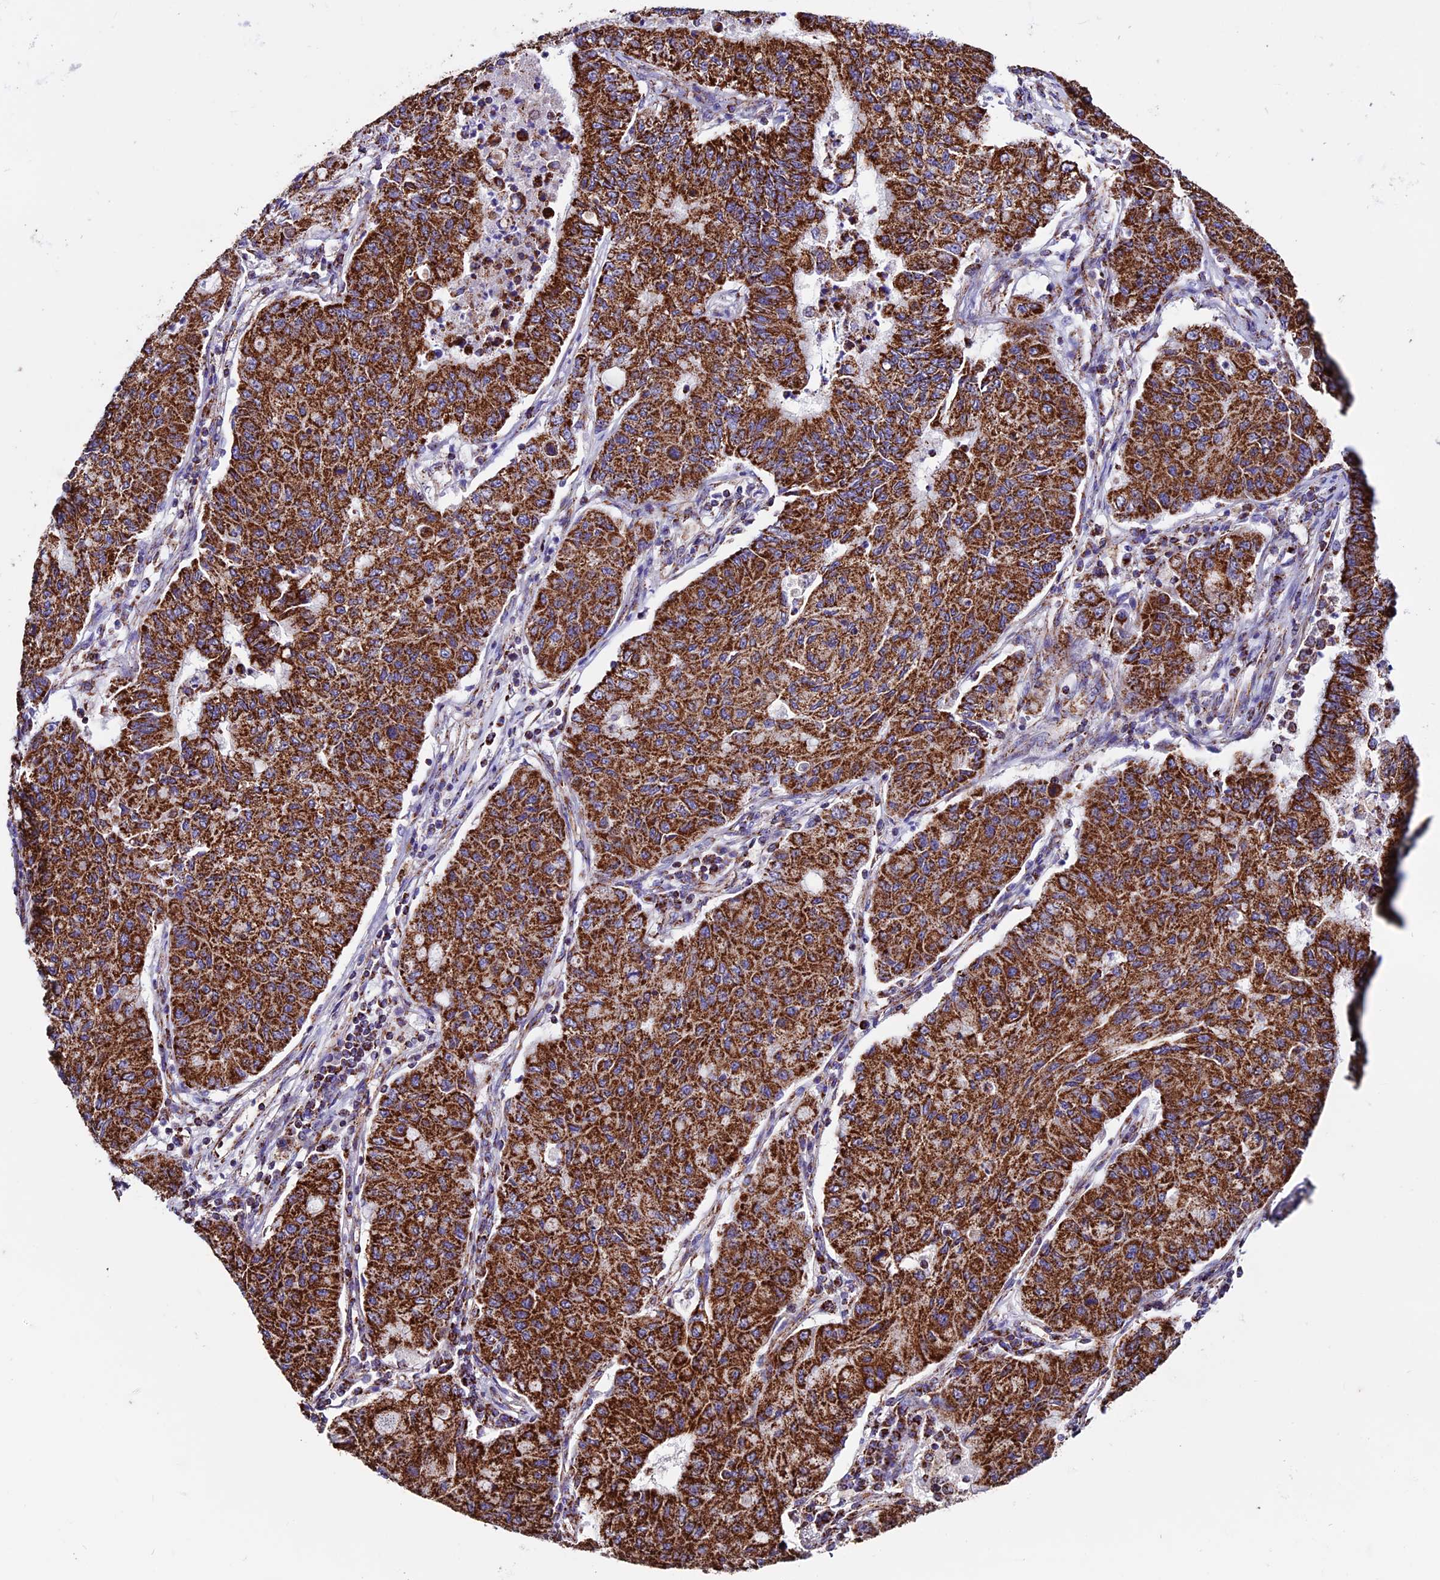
{"staining": {"intensity": "strong", "quantity": ">75%", "location": "cytoplasmic/membranous"}, "tissue": "lung cancer", "cell_type": "Tumor cells", "image_type": "cancer", "snomed": [{"axis": "morphology", "description": "Squamous cell carcinoma, NOS"}, {"axis": "topography", "description": "Lung"}], "caption": "DAB (3,3'-diaminobenzidine) immunohistochemical staining of squamous cell carcinoma (lung) shows strong cytoplasmic/membranous protein positivity in approximately >75% of tumor cells. (DAB IHC with brightfield microscopy, high magnification).", "gene": "CX3CL1", "patient": {"sex": "male", "age": 74}}